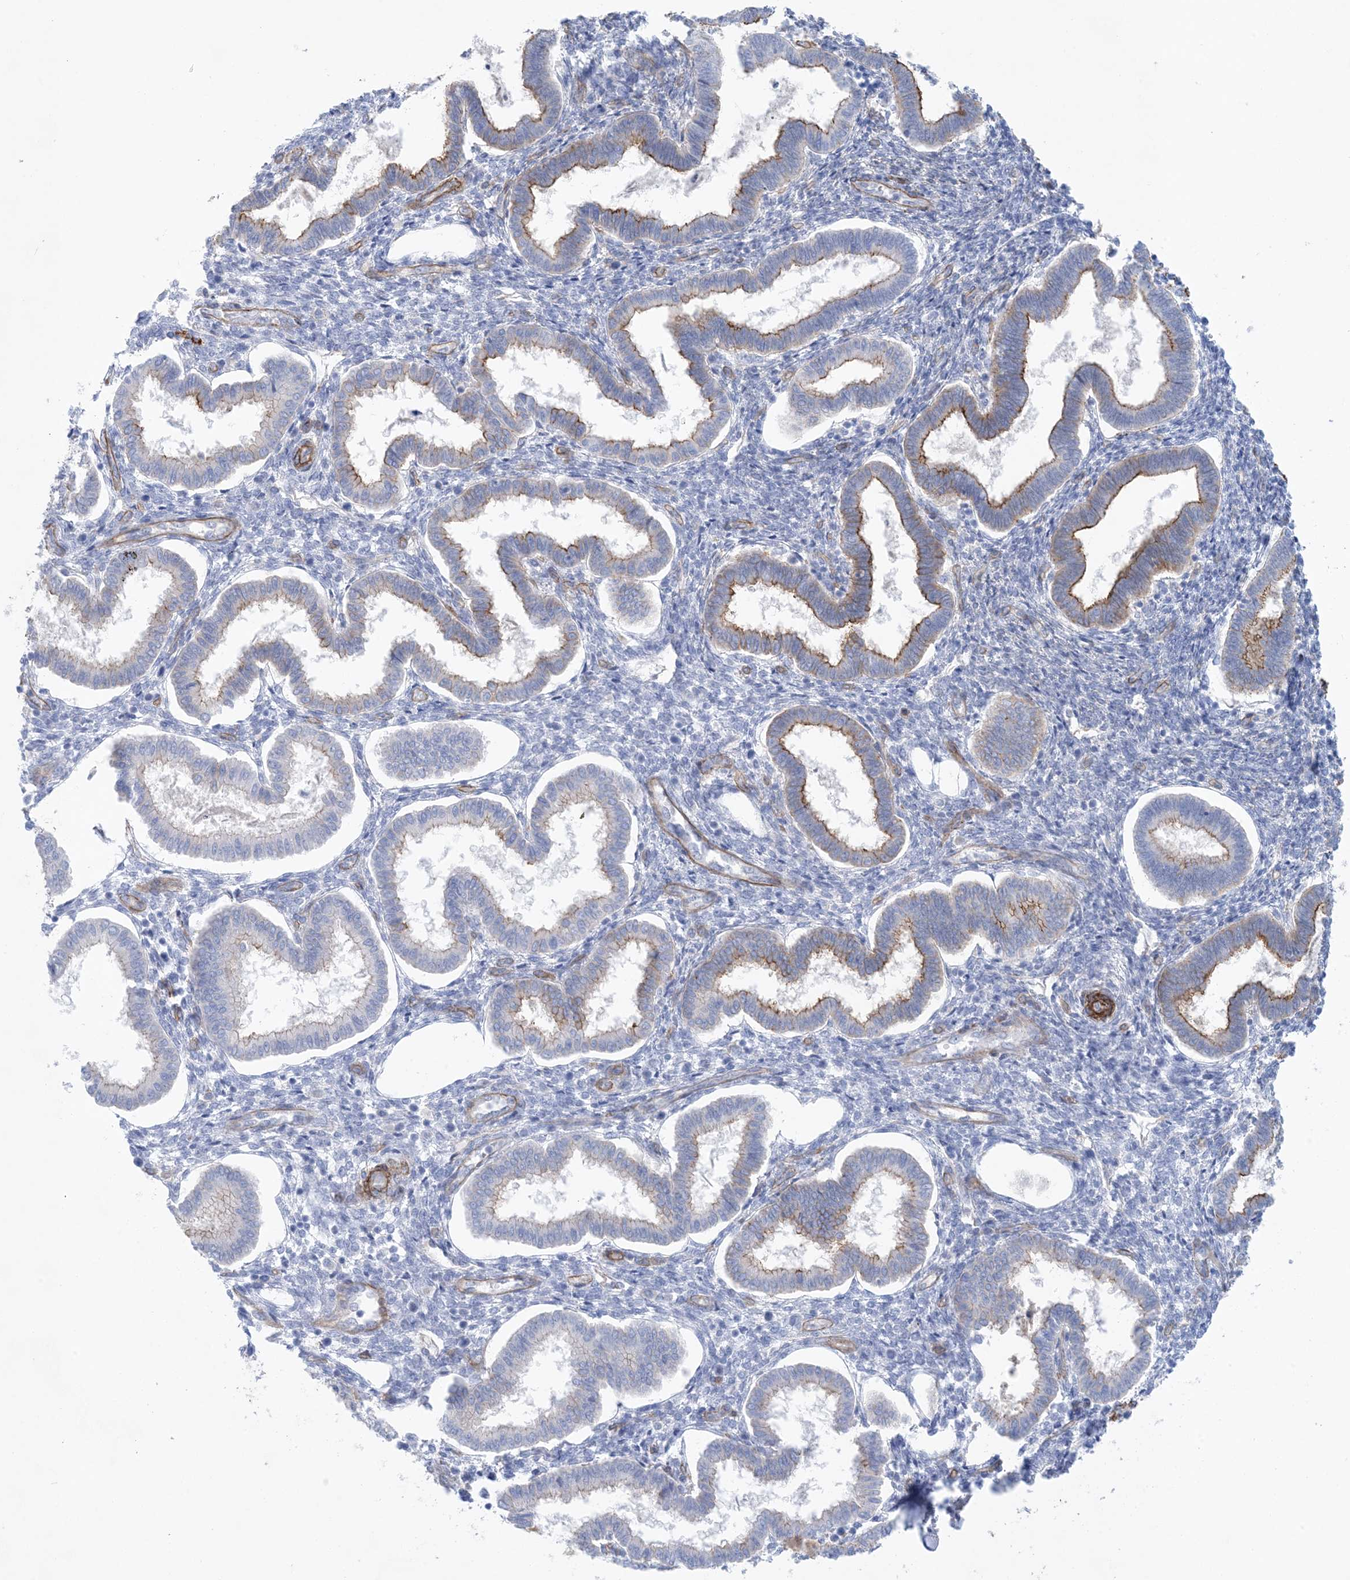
{"staining": {"intensity": "negative", "quantity": "none", "location": "none"}, "tissue": "endometrium", "cell_type": "Cells in endometrial stroma", "image_type": "normal", "snomed": [{"axis": "morphology", "description": "Normal tissue, NOS"}, {"axis": "topography", "description": "Endometrium"}], "caption": "Benign endometrium was stained to show a protein in brown. There is no significant staining in cells in endometrial stroma. The staining was performed using DAB to visualize the protein expression in brown, while the nuclei were stained in blue with hematoxylin (Magnification: 20x).", "gene": "SHANK1", "patient": {"sex": "female", "age": 24}}